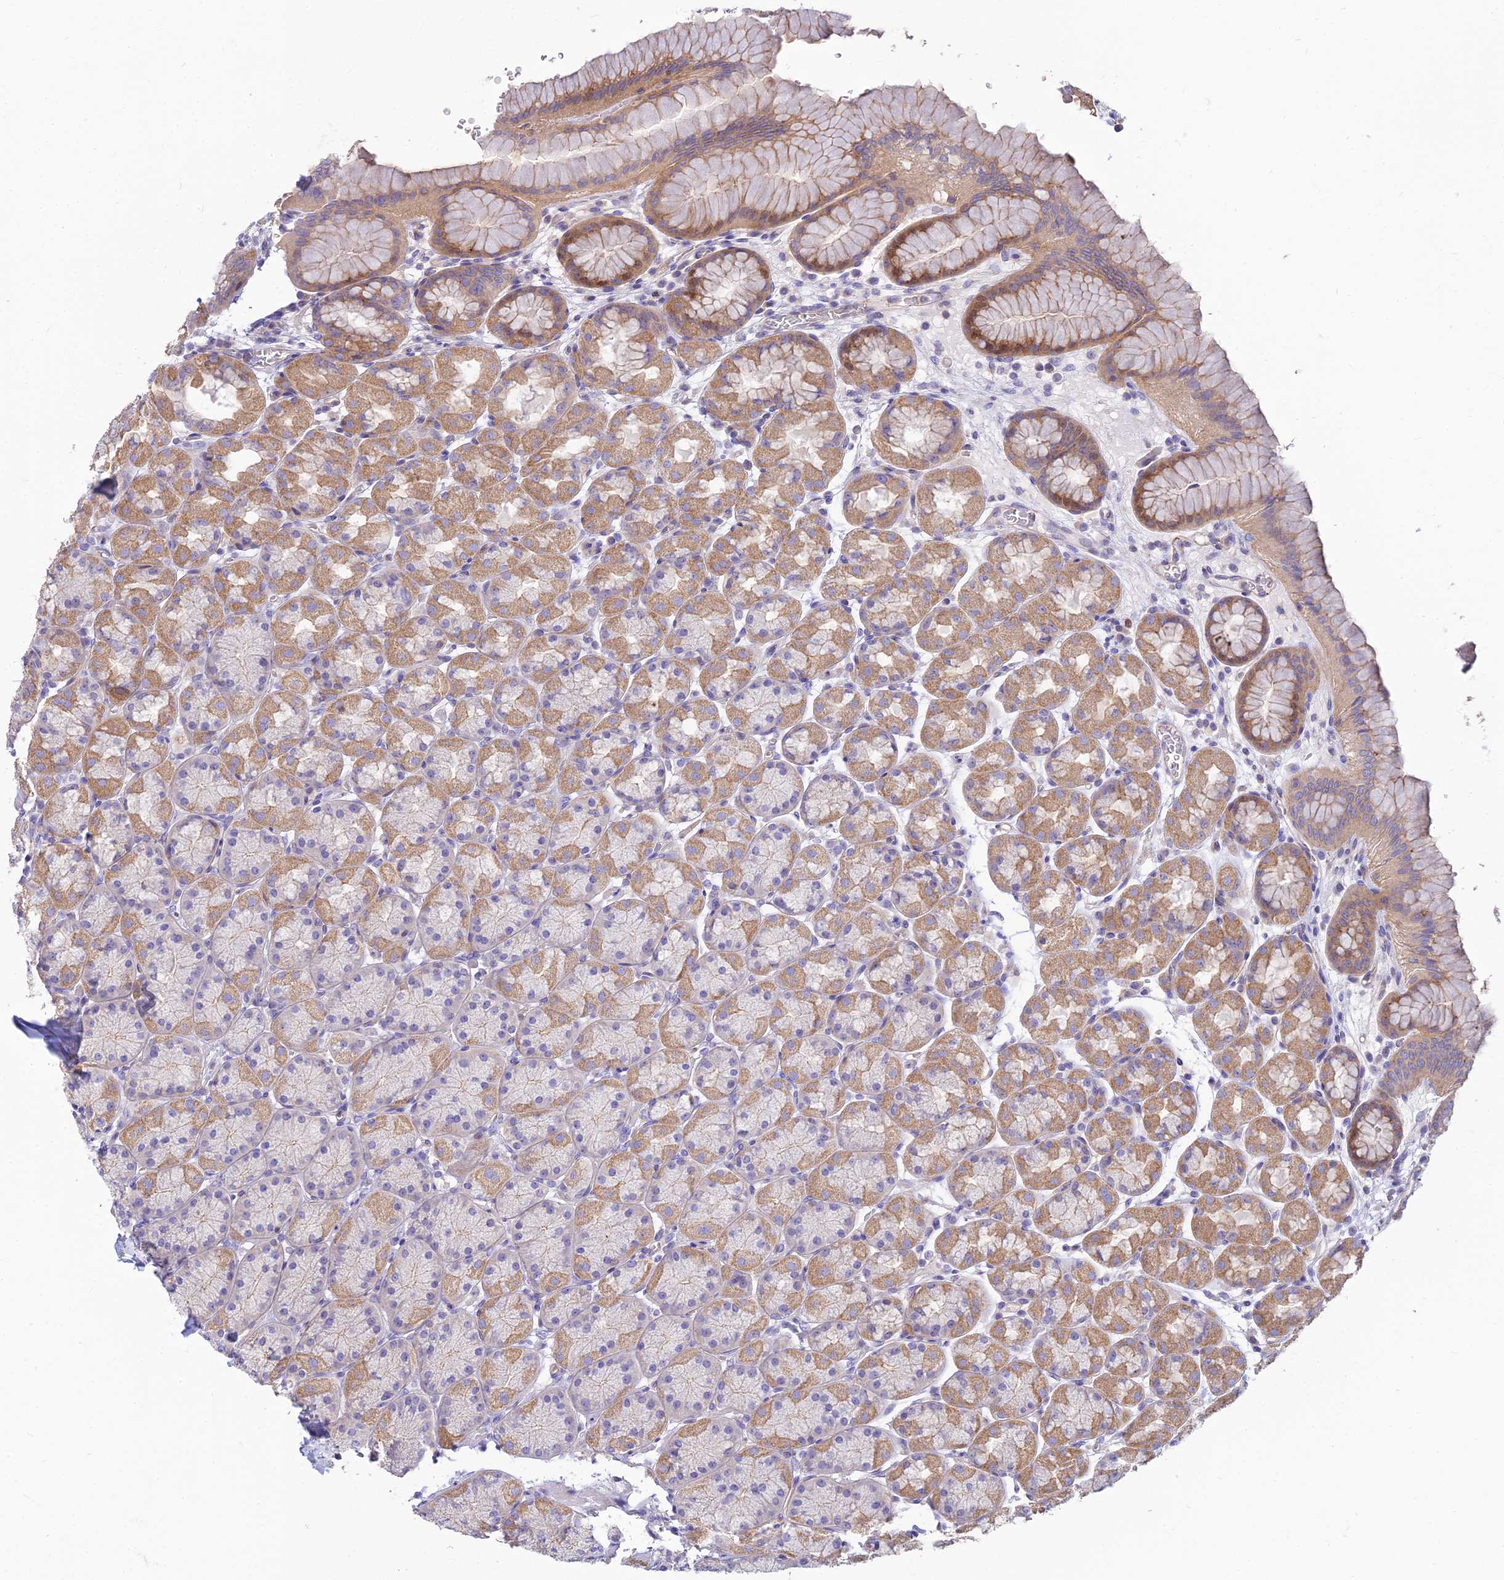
{"staining": {"intensity": "moderate", "quantity": "25%-75%", "location": "cytoplasmic/membranous"}, "tissue": "stomach", "cell_type": "Glandular cells", "image_type": "normal", "snomed": [{"axis": "morphology", "description": "Normal tissue, NOS"}, {"axis": "topography", "description": "Stomach"}], "caption": "Immunohistochemical staining of normal human stomach displays medium levels of moderate cytoplasmic/membranous staining in about 25%-75% of glandular cells.", "gene": "SMIM24", "patient": {"sex": "male", "age": 42}}